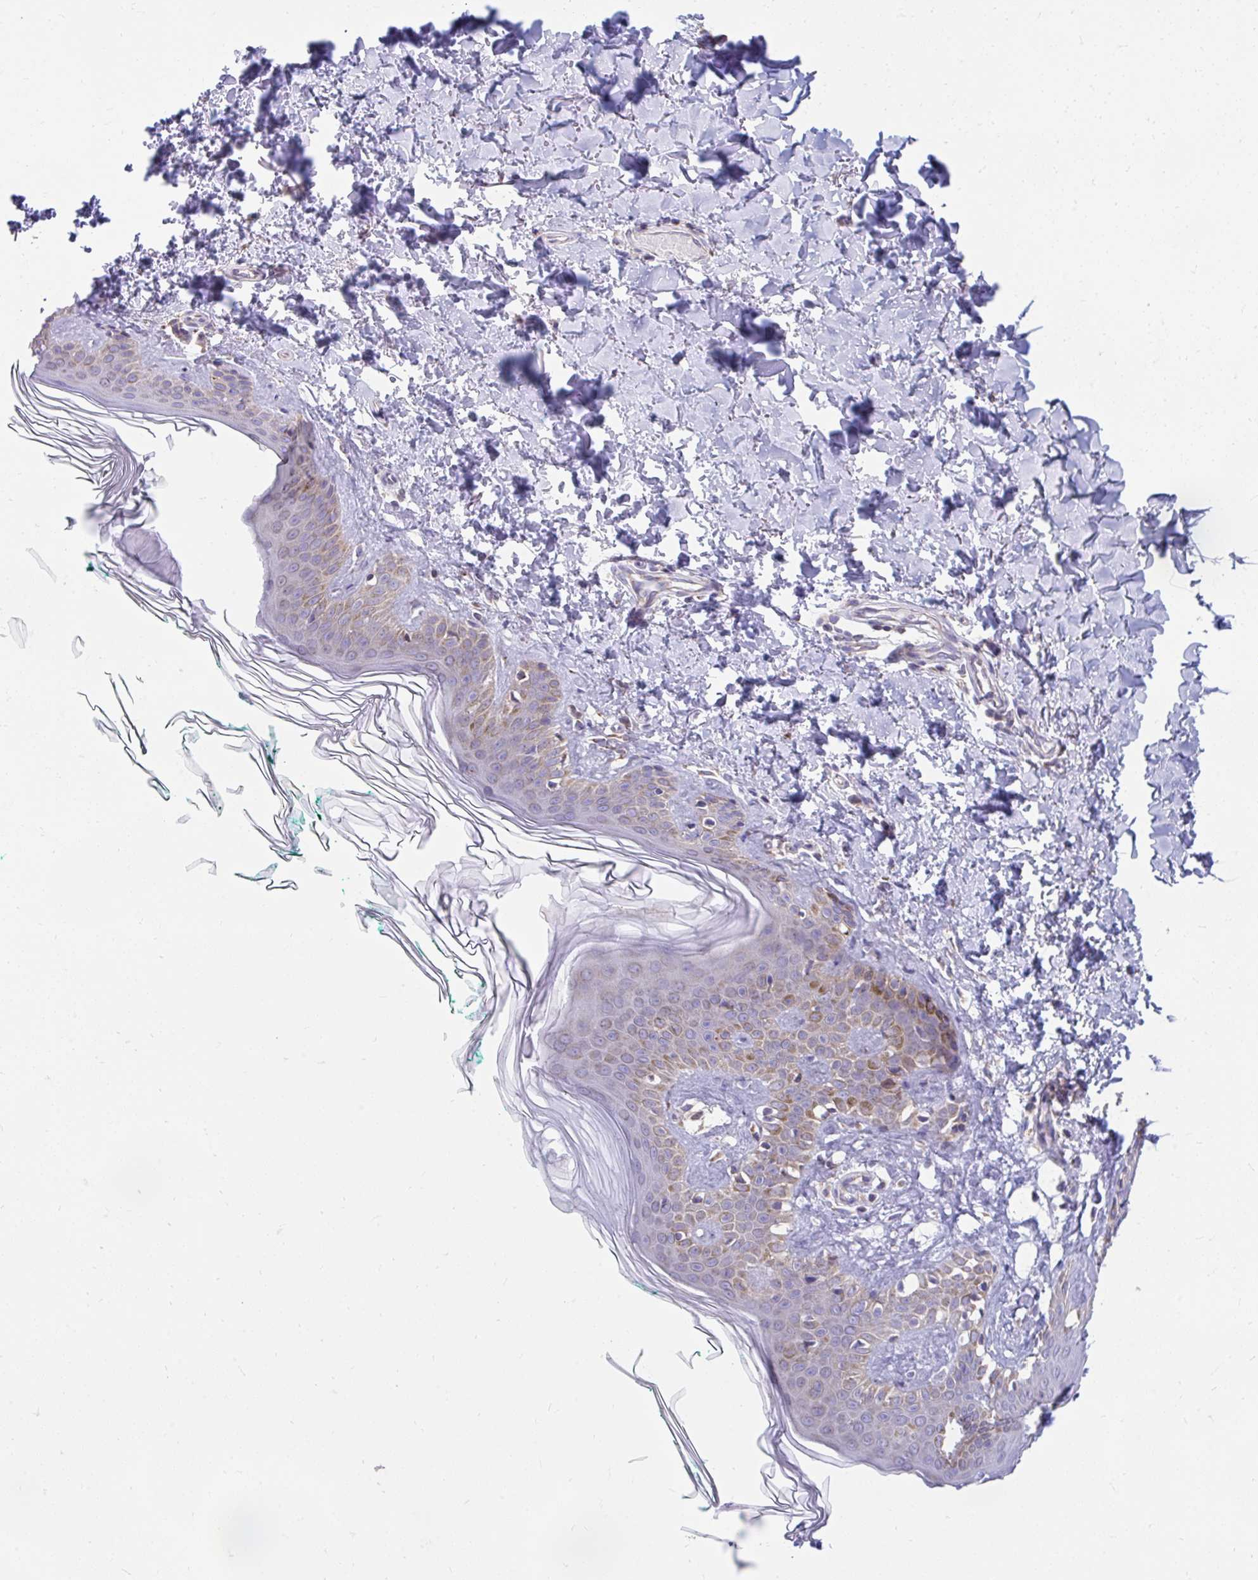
{"staining": {"intensity": "negative", "quantity": "none", "location": "none"}, "tissue": "skin", "cell_type": "Fibroblasts", "image_type": "normal", "snomed": [{"axis": "morphology", "description": "Normal tissue, NOS"}, {"axis": "topography", "description": "Skin"}, {"axis": "topography", "description": "Peripheral nerve tissue"}], "caption": "DAB immunohistochemical staining of unremarkable skin displays no significant expression in fibroblasts.", "gene": "LINGO4", "patient": {"sex": "female", "age": 45}}